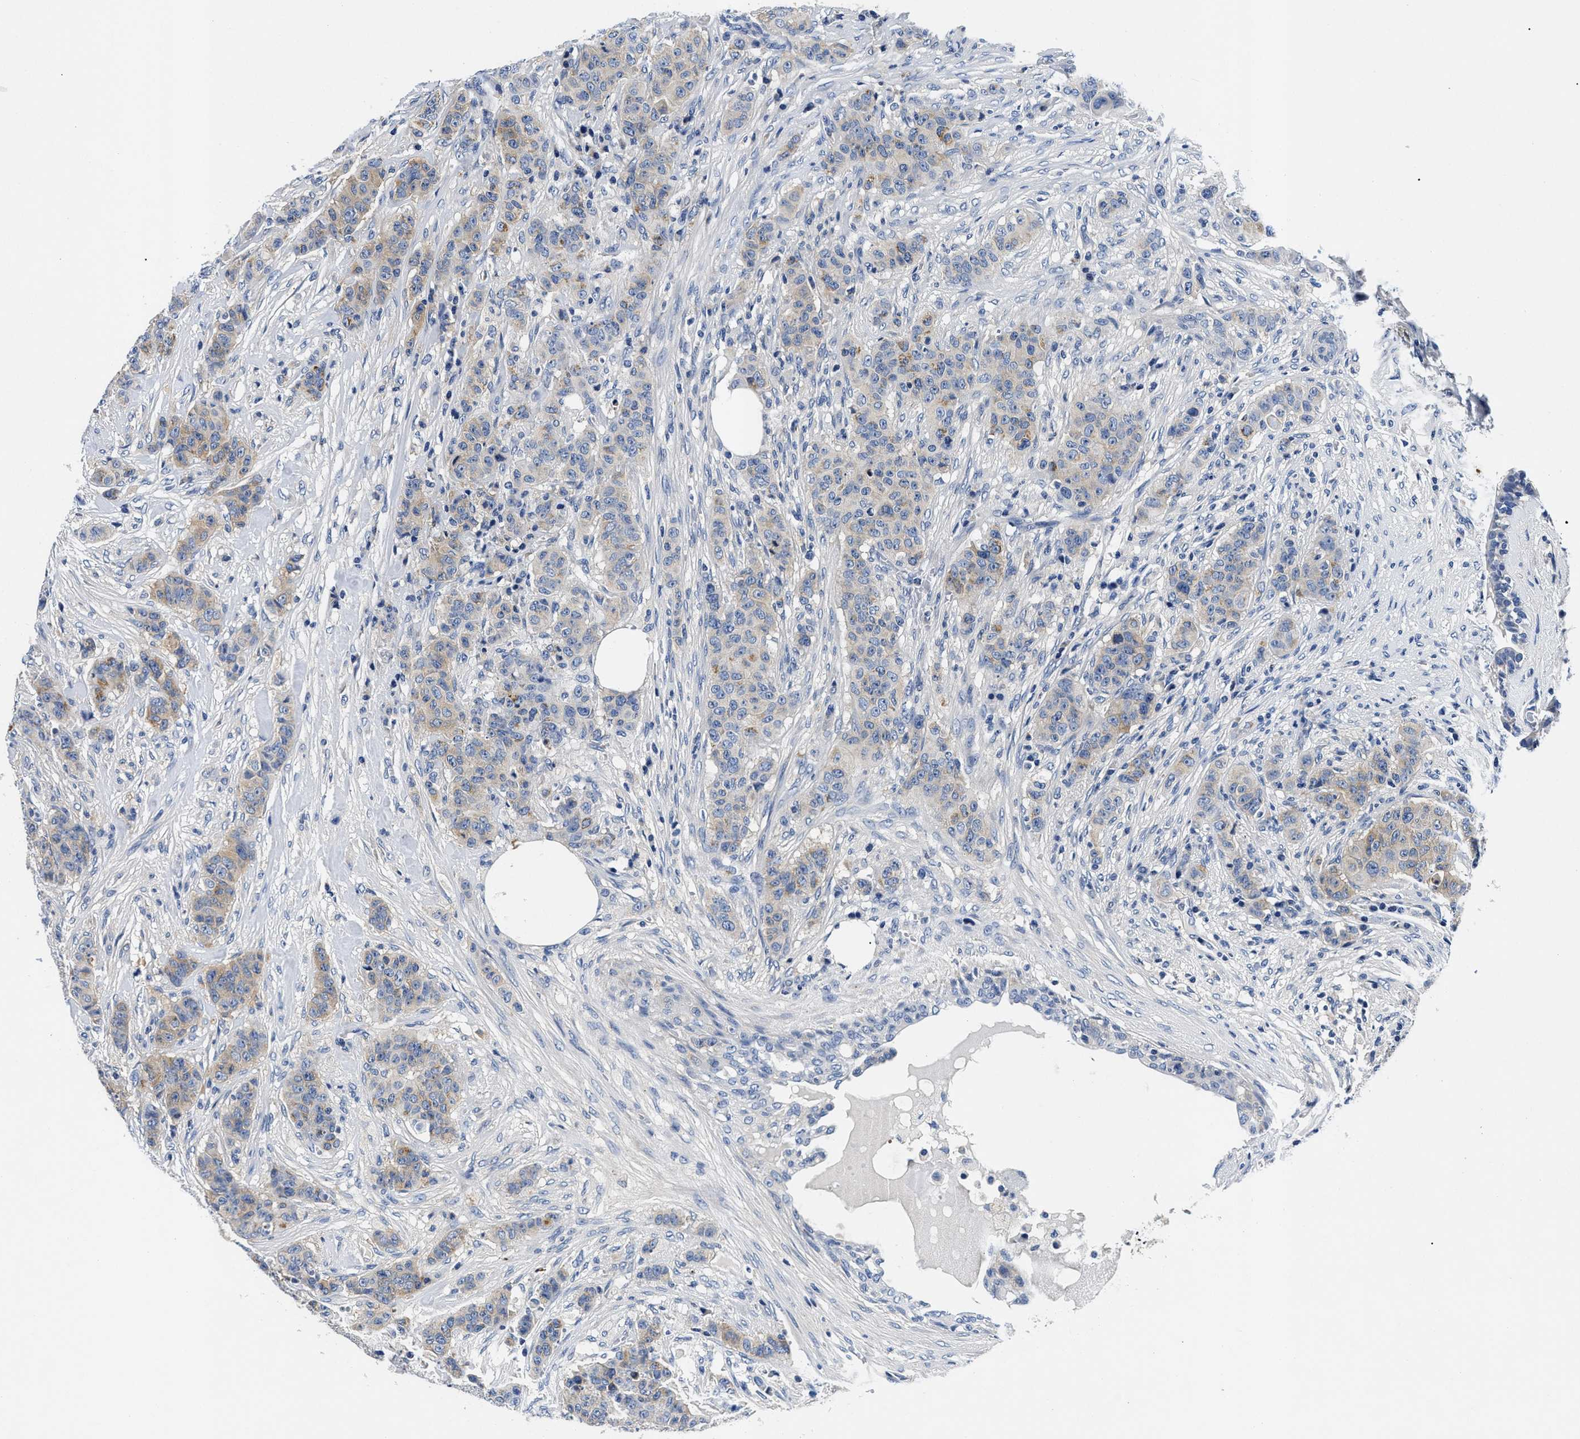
{"staining": {"intensity": "weak", "quantity": ">75%", "location": "cytoplasmic/membranous"}, "tissue": "breast cancer", "cell_type": "Tumor cells", "image_type": "cancer", "snomed": [{"axis": "morphology", "description": "Normal tissue, NOS"}, {"axis": "morphology", "description": "Duct carcinoma"}, {"axis": "topography", "description": "Breast"}], "caption": "Immunohistochemical staining of human invasive ductal carcinoma (breast) demonstrates weak cytoplasmic/membranous protein positivity in about >75% of tumor cells.", "gene": "MEA1", "patient": {"sex": "female", "age": 40}}